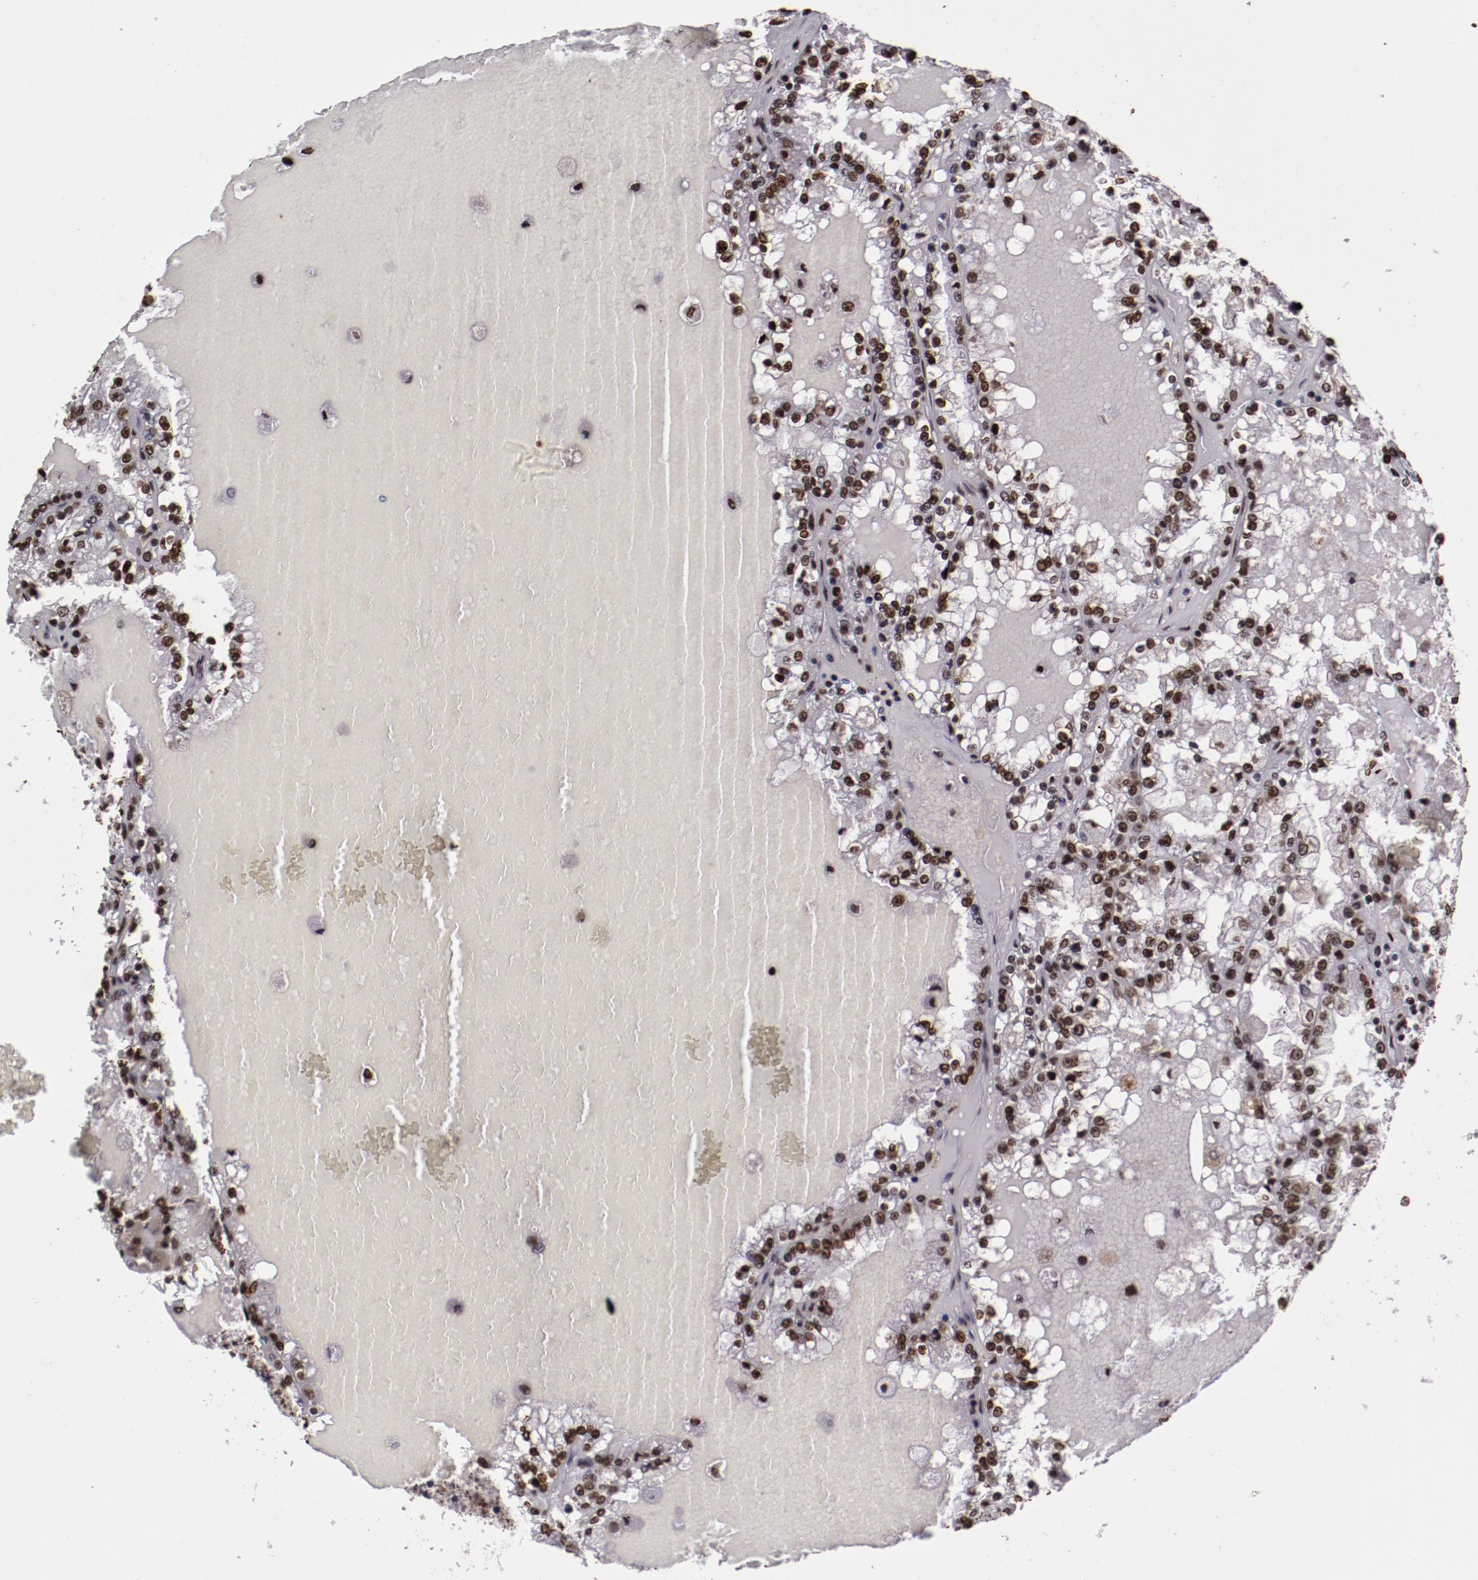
{"staining": {"intensity": "moderate", "quantity": ">75%", "location": "nuclear"}, "tissue": "renal cancer", "cell_type": "Tumor cells", "image_type": "cancer", "snomed": [{"axis": "morphology", "description": "Adenocarcinoma, NOS"}, {"axis": "topography", "description": "Kidney"}], "caption": "Moderate nuclear protein staining is seen in about >75% of tumor cells in renal adenocarcinoma.", "gene": "APEX1", "patient": {"sex": "female", "age": 56}}